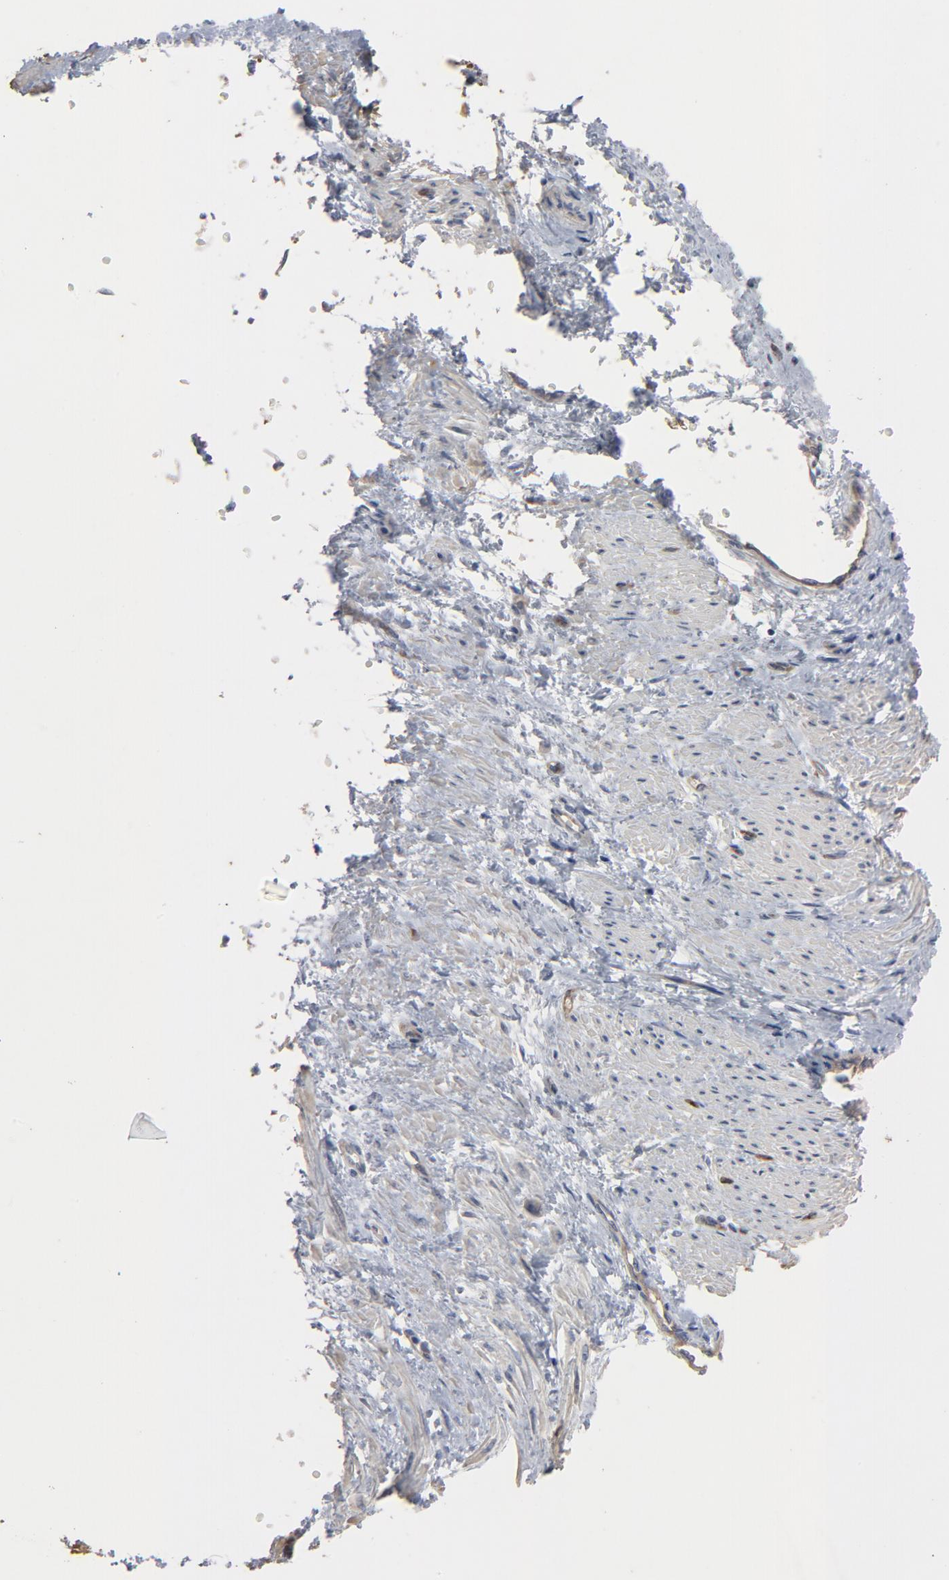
{"staining": {"intensity": "negative", "quantity": "none", "location": "none"}, "tissue": "smooth muscle", "cell_type": "Smooth muscle cells", "image_type": "normal", "snomed": [{"axis": "morphology", "description": "Normal tissue, NOS"}, {"axis": "topography", "description": "Smooth muscle"}, {"axis": "topography", "description": "Uterus"}], "caption": "IHC micrograph of unremarkable human smooth muscle stained for a protein (brown), which reveals no expression in smooth muscle cells. (DAB IHC, high magnification).", "gene": "KDR", "patient": {"sex": "female", "age": 39}}